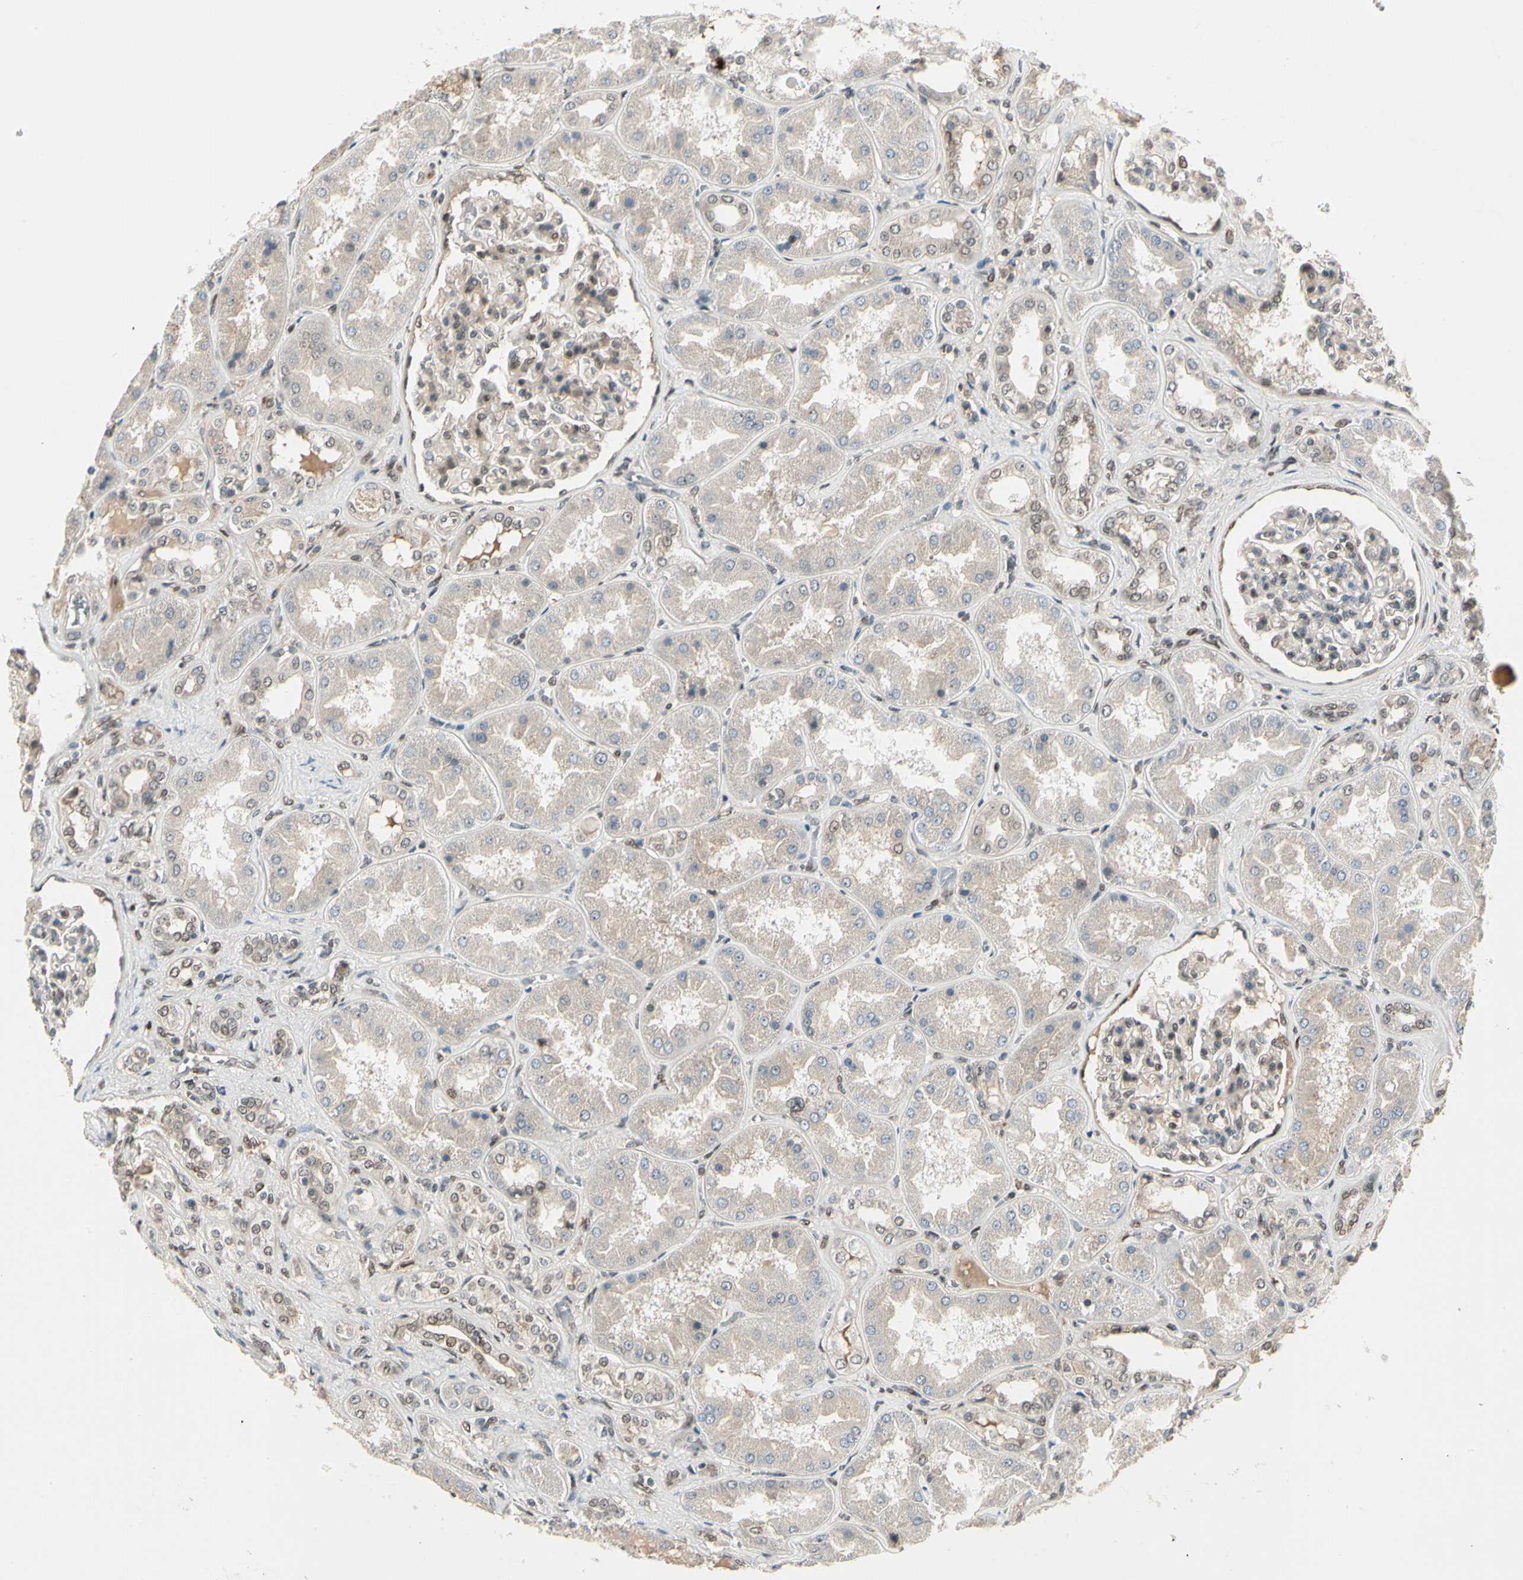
{"staining": {"intensity": "weak", "quantity": "25%-75%", "location": "nuclear"}, "tissue": "kidney", "cell_type": "Cells in glomeruli", "image_type": "normal", "snomed": [{"axis": "morphology", "description": "Normal tissue, NOS"}, {"axis": "topography", "description": "Kidney"}], "caption": "Cells in glomeruli show weak nuclear expression in about 25%-75% of cells in normal kidney.", "gene": "GTF3A", "patient": {"sex": "female", "age": 56}}